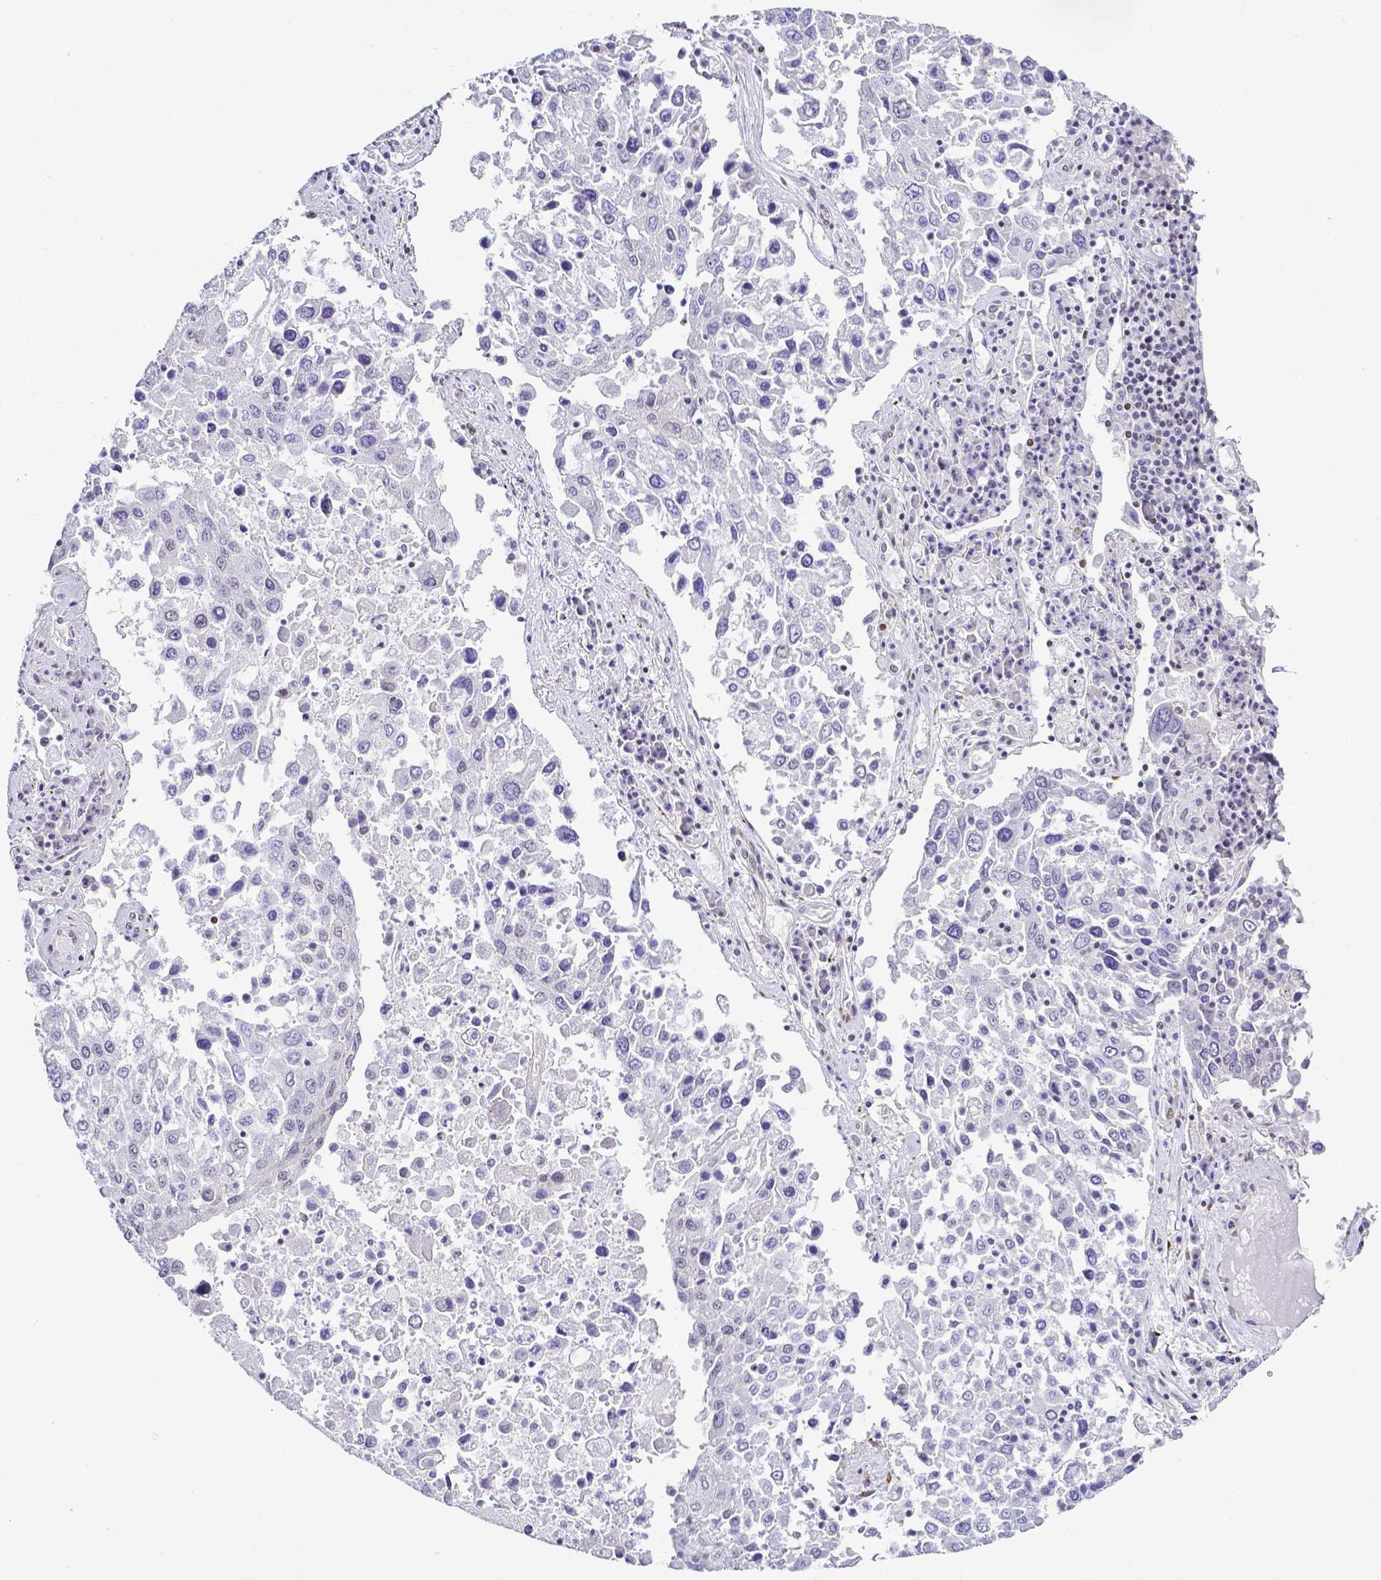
{"staining": {"intensity": "negative", "quantity": "none", "location": "none"}, "tissue": "lung cancer", "cell_type": "Tumor cells", "image_type": "cancer", "snomed": [{"axis": "morphology", "description": "Squamous cell carcinoma, NOS"}, {"axis": "topography", "description": "Lung"}], "caption": "Immunohistochemical staining of squamous cell carcinoma (lung) exhibits no significant staining in tumor cells.", "gene": "FAM83G", "patient": {"sex": "male", "age": 65}}